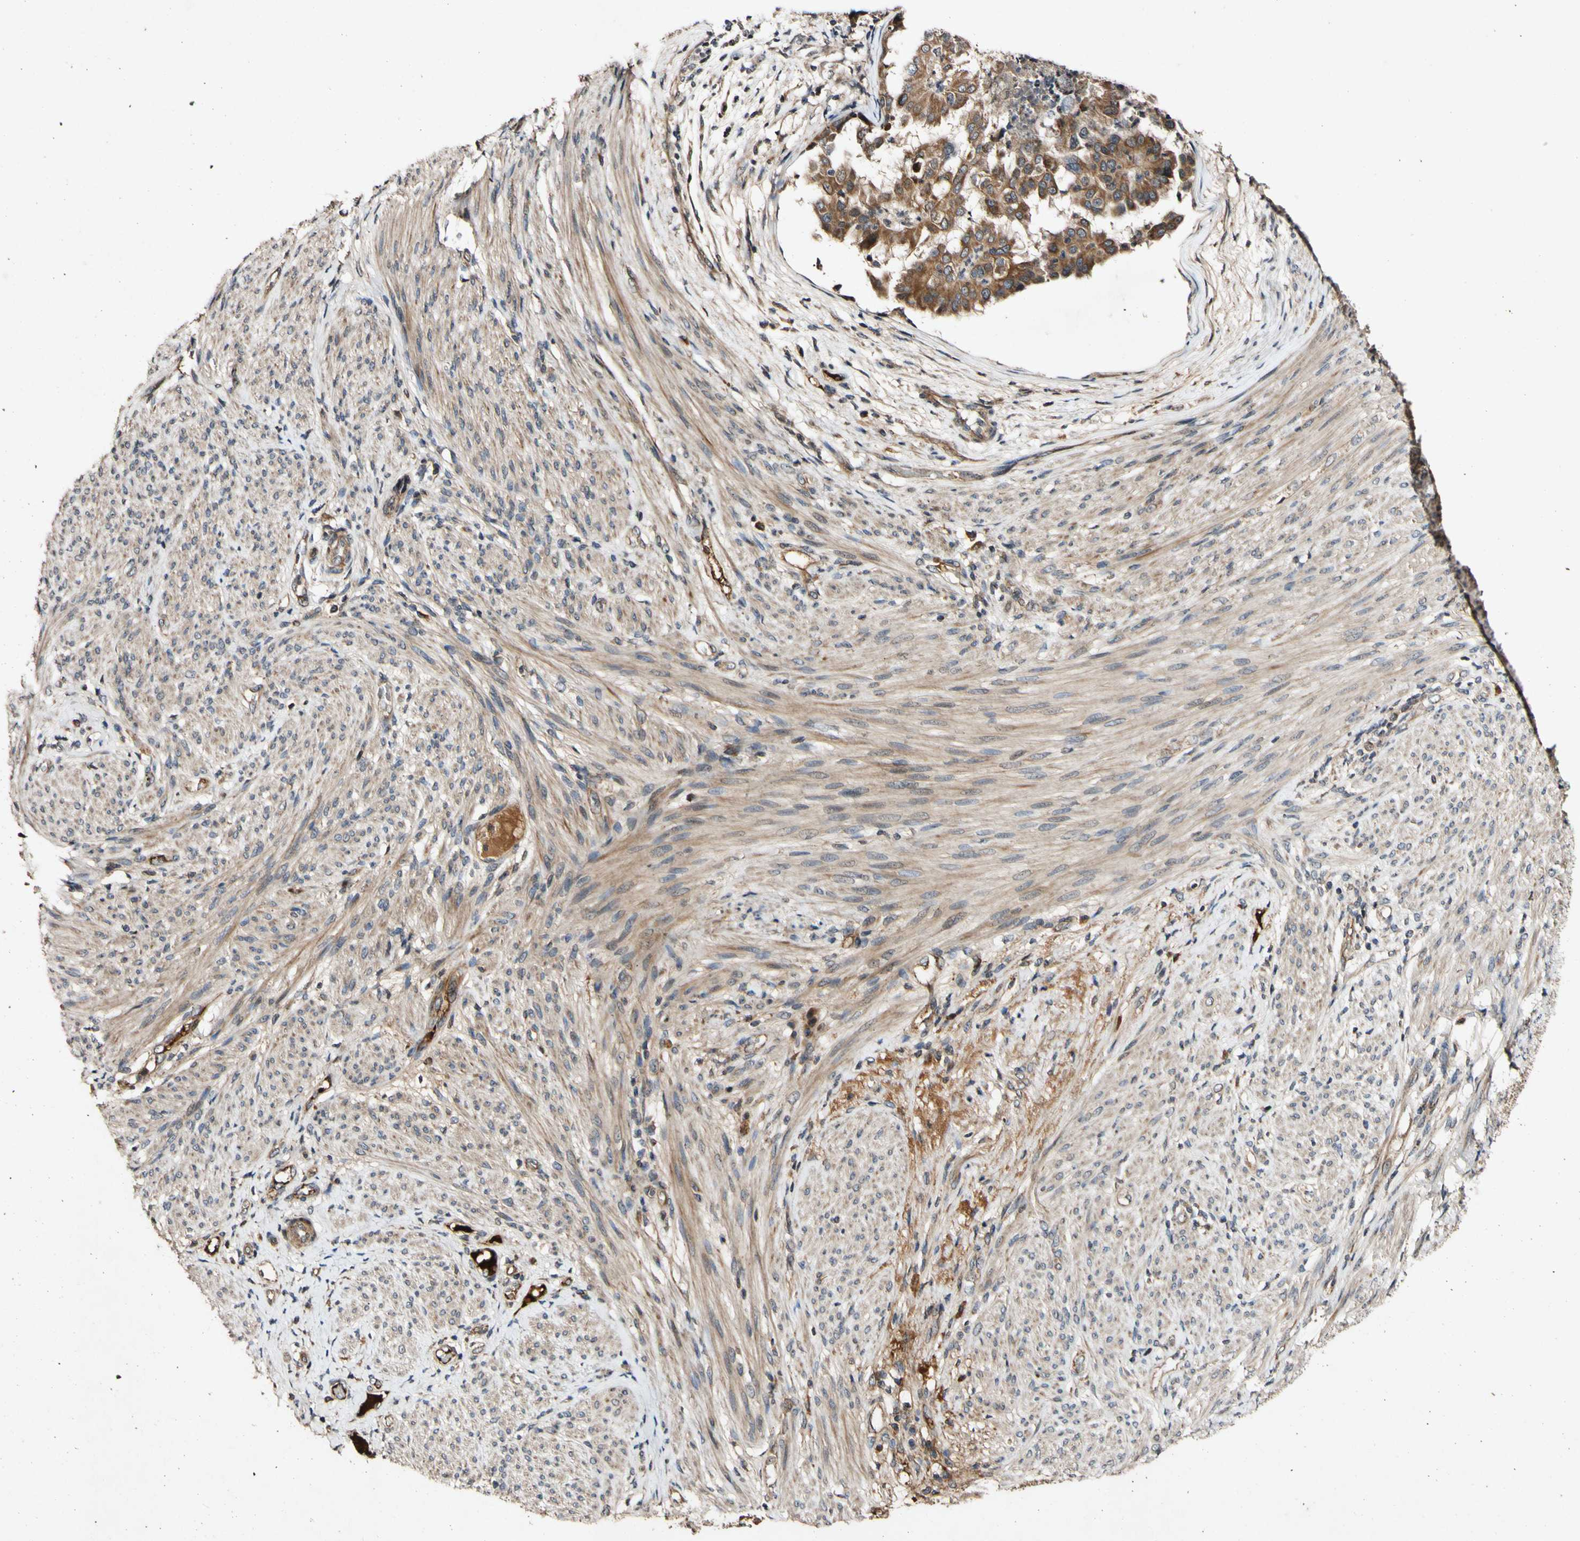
{"staining": {"intensity": "moderate", "quantity": ">75%", "location": "cytoplasmic/membranous"}, "tissue": "endometrial cancer", "cell_type": "Tumor cells", "image_type": "cancer", "snomed": [{"axis": "morphology", "description": "Adenocarcinoma, NOS"}, {"axis": "topography", "description": "Endometrium"}], "caption": "This is an image of IHC staining of adenocarcinoma (endometrial), which shows moderate expression in the cytoplasmic/membranous of tumor cells.", "gene": "PLAT", "patient": {"sex": "female", "age": 85}}